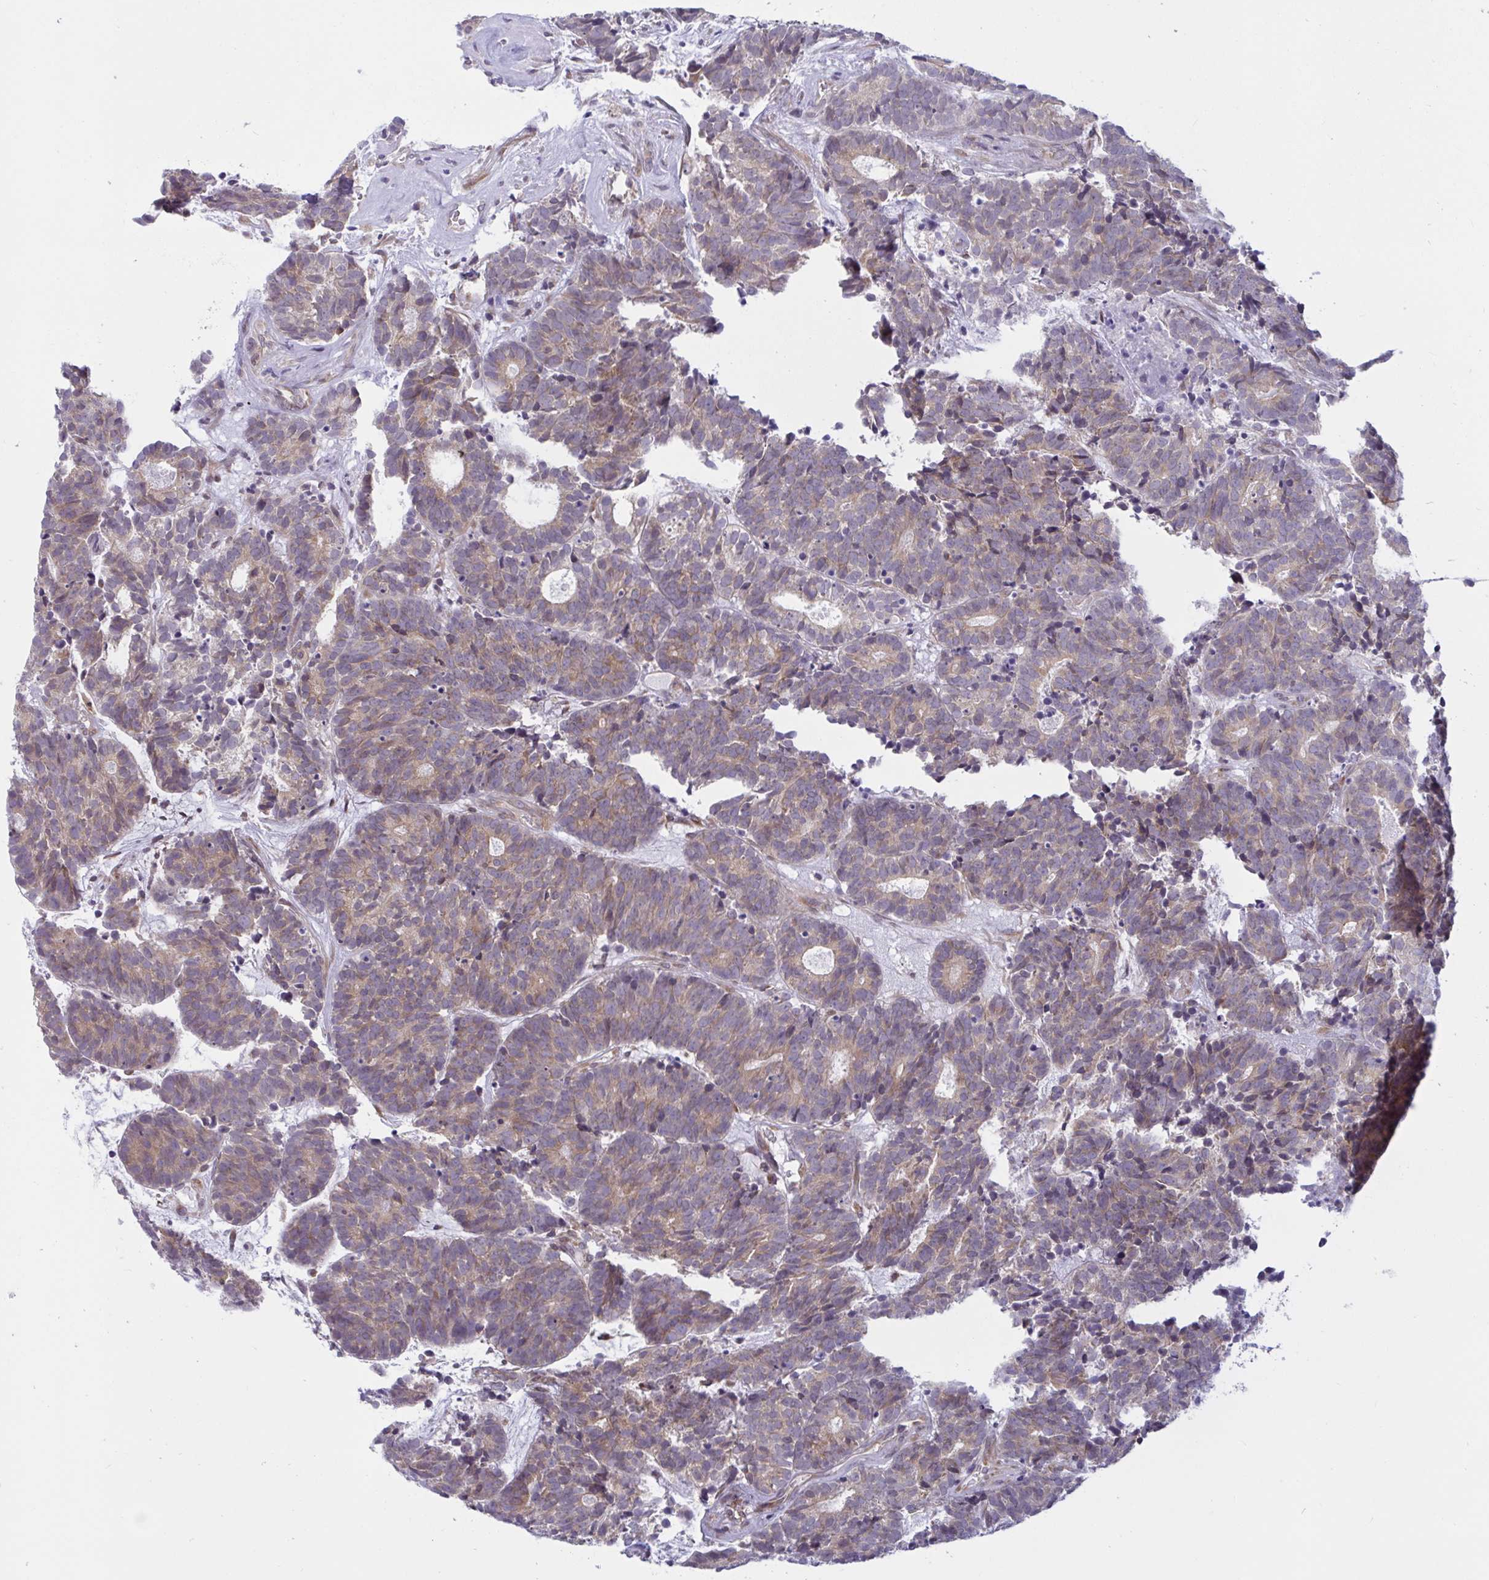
{"staining": {"intensity": "moderate", "quantity": ">75%", "location": "cytoplasmic/membranous"}, "tissue": "head and neck cancer", "cell_type": "Tumor cells", "image_type": "cancer", "snomed": [{"axis": "morphology", "description": "Adenocarcinoma, NOS"}, {"axis": "topography", "description": "Head-Neck"}], "caption": "Immunohistochemistry (IHC) (DAB) staining of human head and neck cancer reveals moderate cytoplasmic/membranous protein positivity in approximately >75% of tumor cells.", "gene": "CAMLG", "patient": {"sex": "female", "age": 81}}